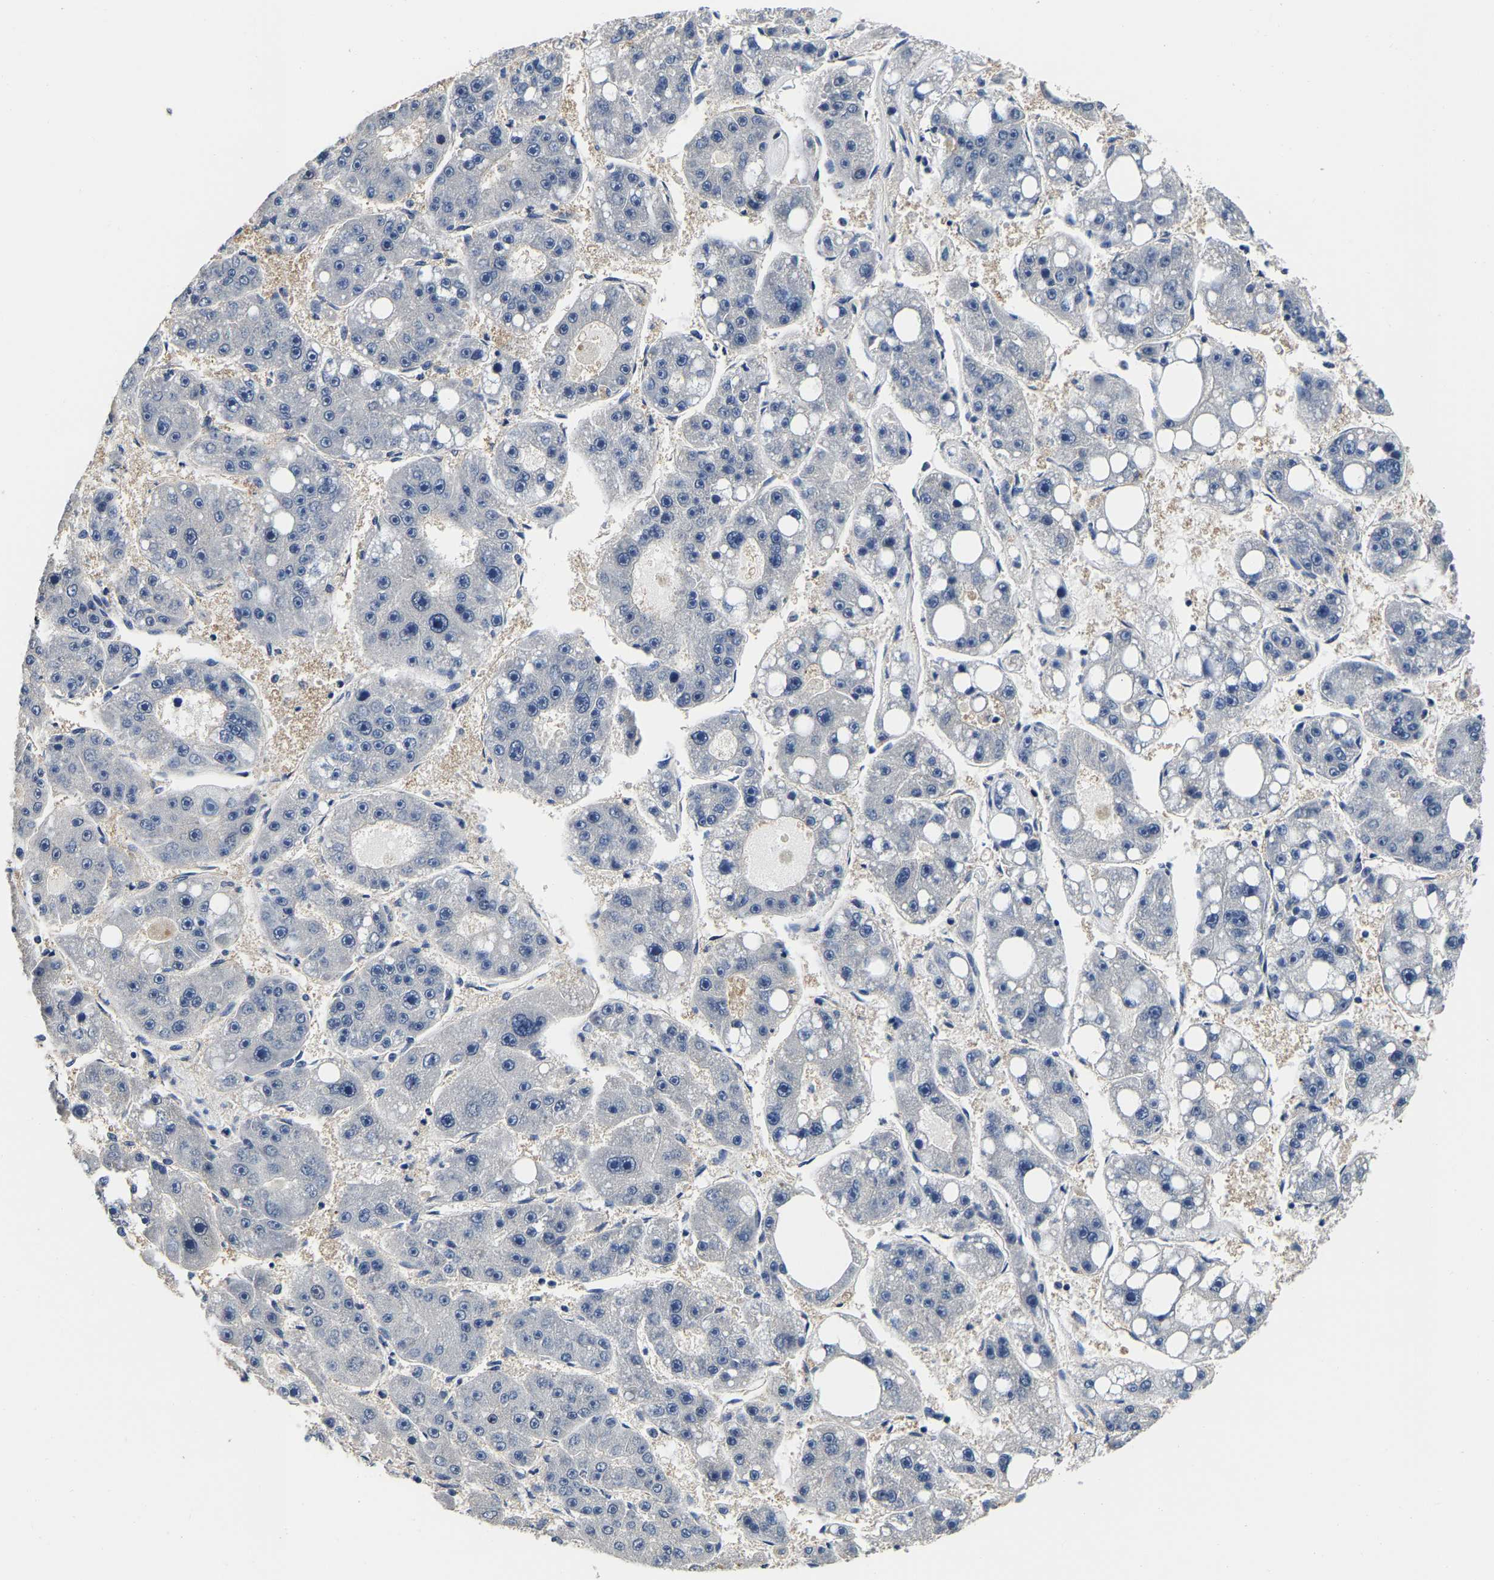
{"staining": {"intensity": "negative", "quantity": "none", "location": "none"}, "tissue": "liver cancer", "cell_type": "Tumor cells", "image_type": "cancer", "snomed": [{"axis": "morphology", "description": "Carcinoma, Hepatocellular, NOS"}, {"axis": "topography", "description": "Liver"}], "caption": "Immunohistochemistry (IHC) of human liver cancer (hepatocellular carcinoma) shows no expression in tumor cells.", "gene": "SH3GLB1", "patient": {"sex": "female", "age": 61}}